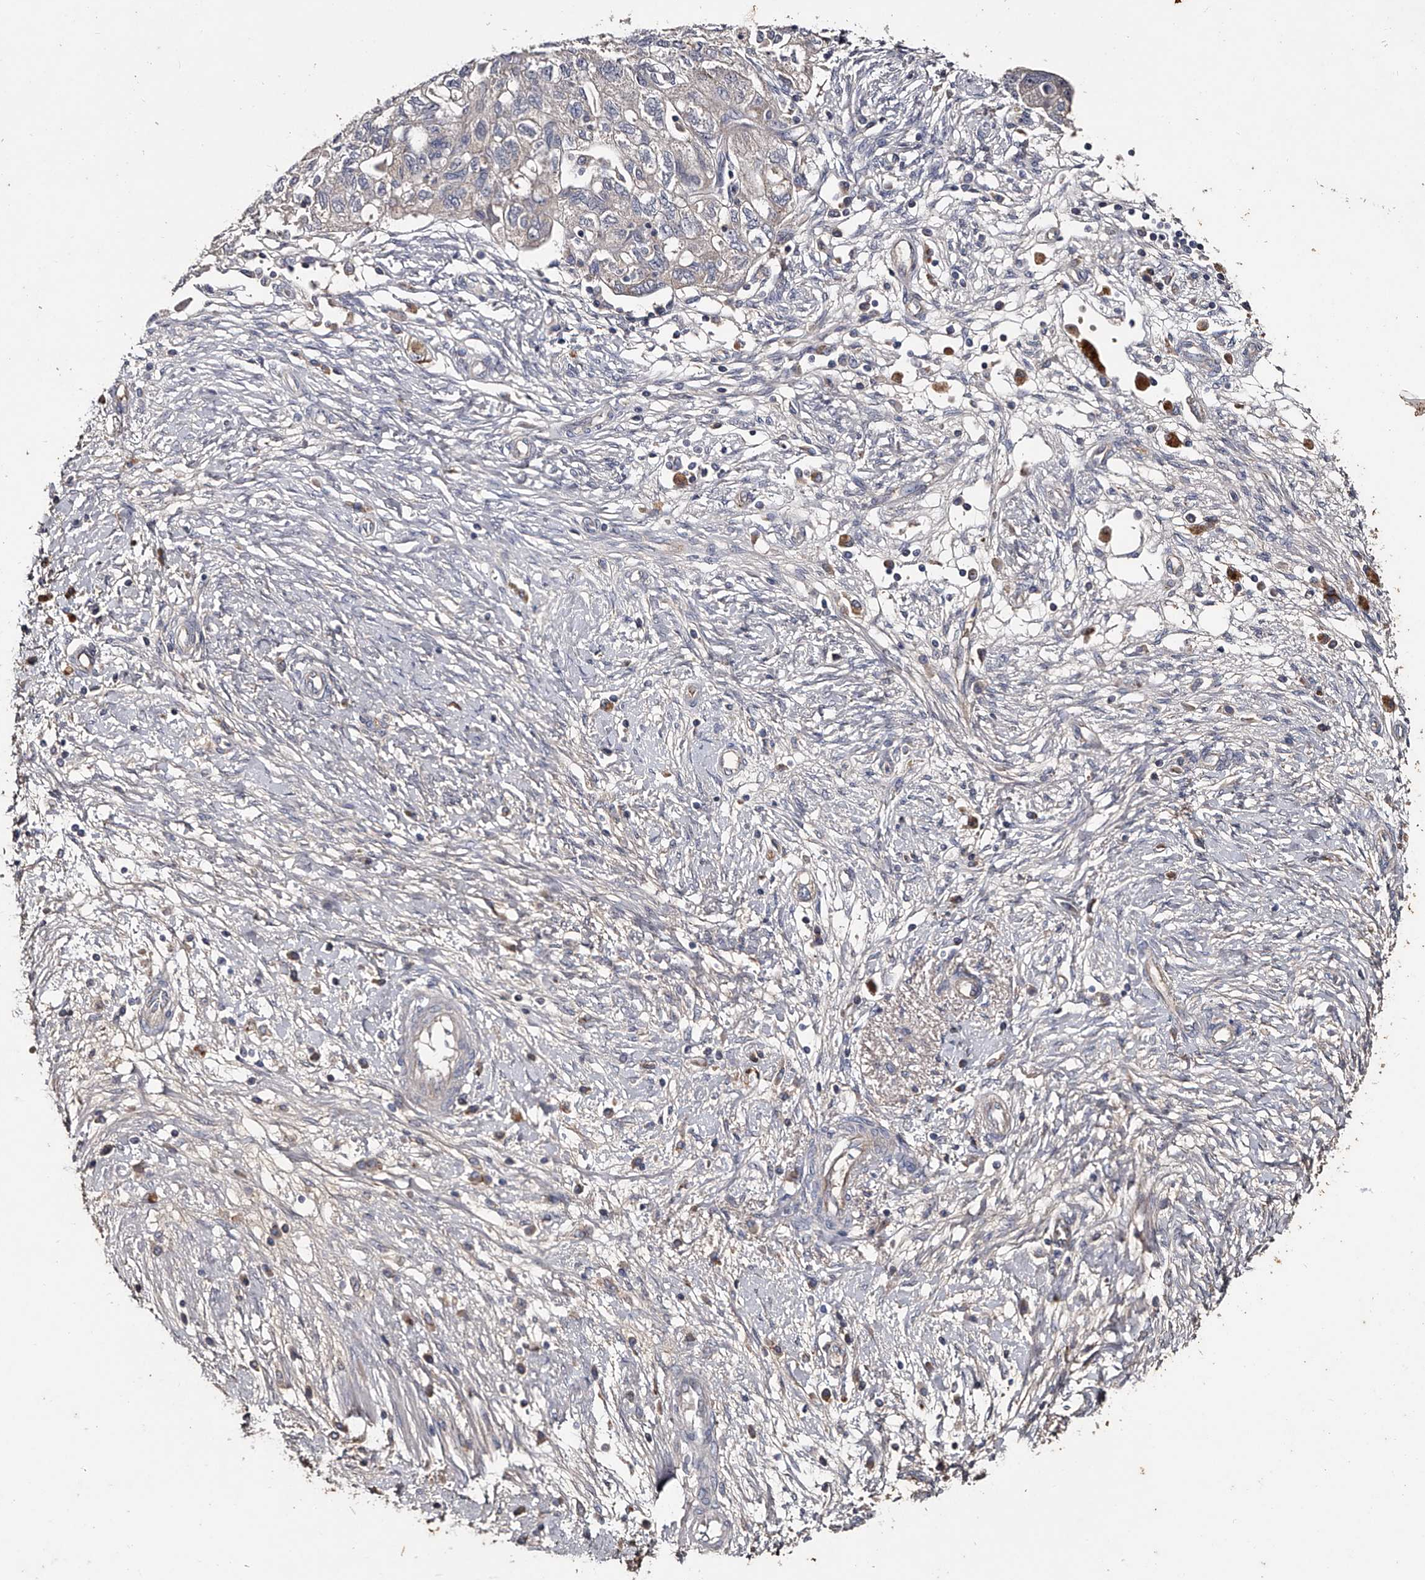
{"staining": {"intensity": "weak", "quantity": "25%-75%", "location": "cytoplasmic/membranous"}, "tissue": "ovarian cancer", "cell_type": "Tumor cells", "image_type": "cancer", "snomed": [{"axis": "morphology", "description": "Carcinoma, NOS"}, {"axis": "morphology", "description": "Cystadenocarcinoma, serous, NOS"}, {"axis": "topography", "description": "Ovary"}], "caption": "Weak cytoplasmic/membranous protein expression is identified in about 25%-75% of tumor cells in ovarian carcinoma. The protein of interest is shown in brown color, while the nuclei are stained blue.", "gene": "MDN1", "patient": {"sex": "female", "age": 69}}